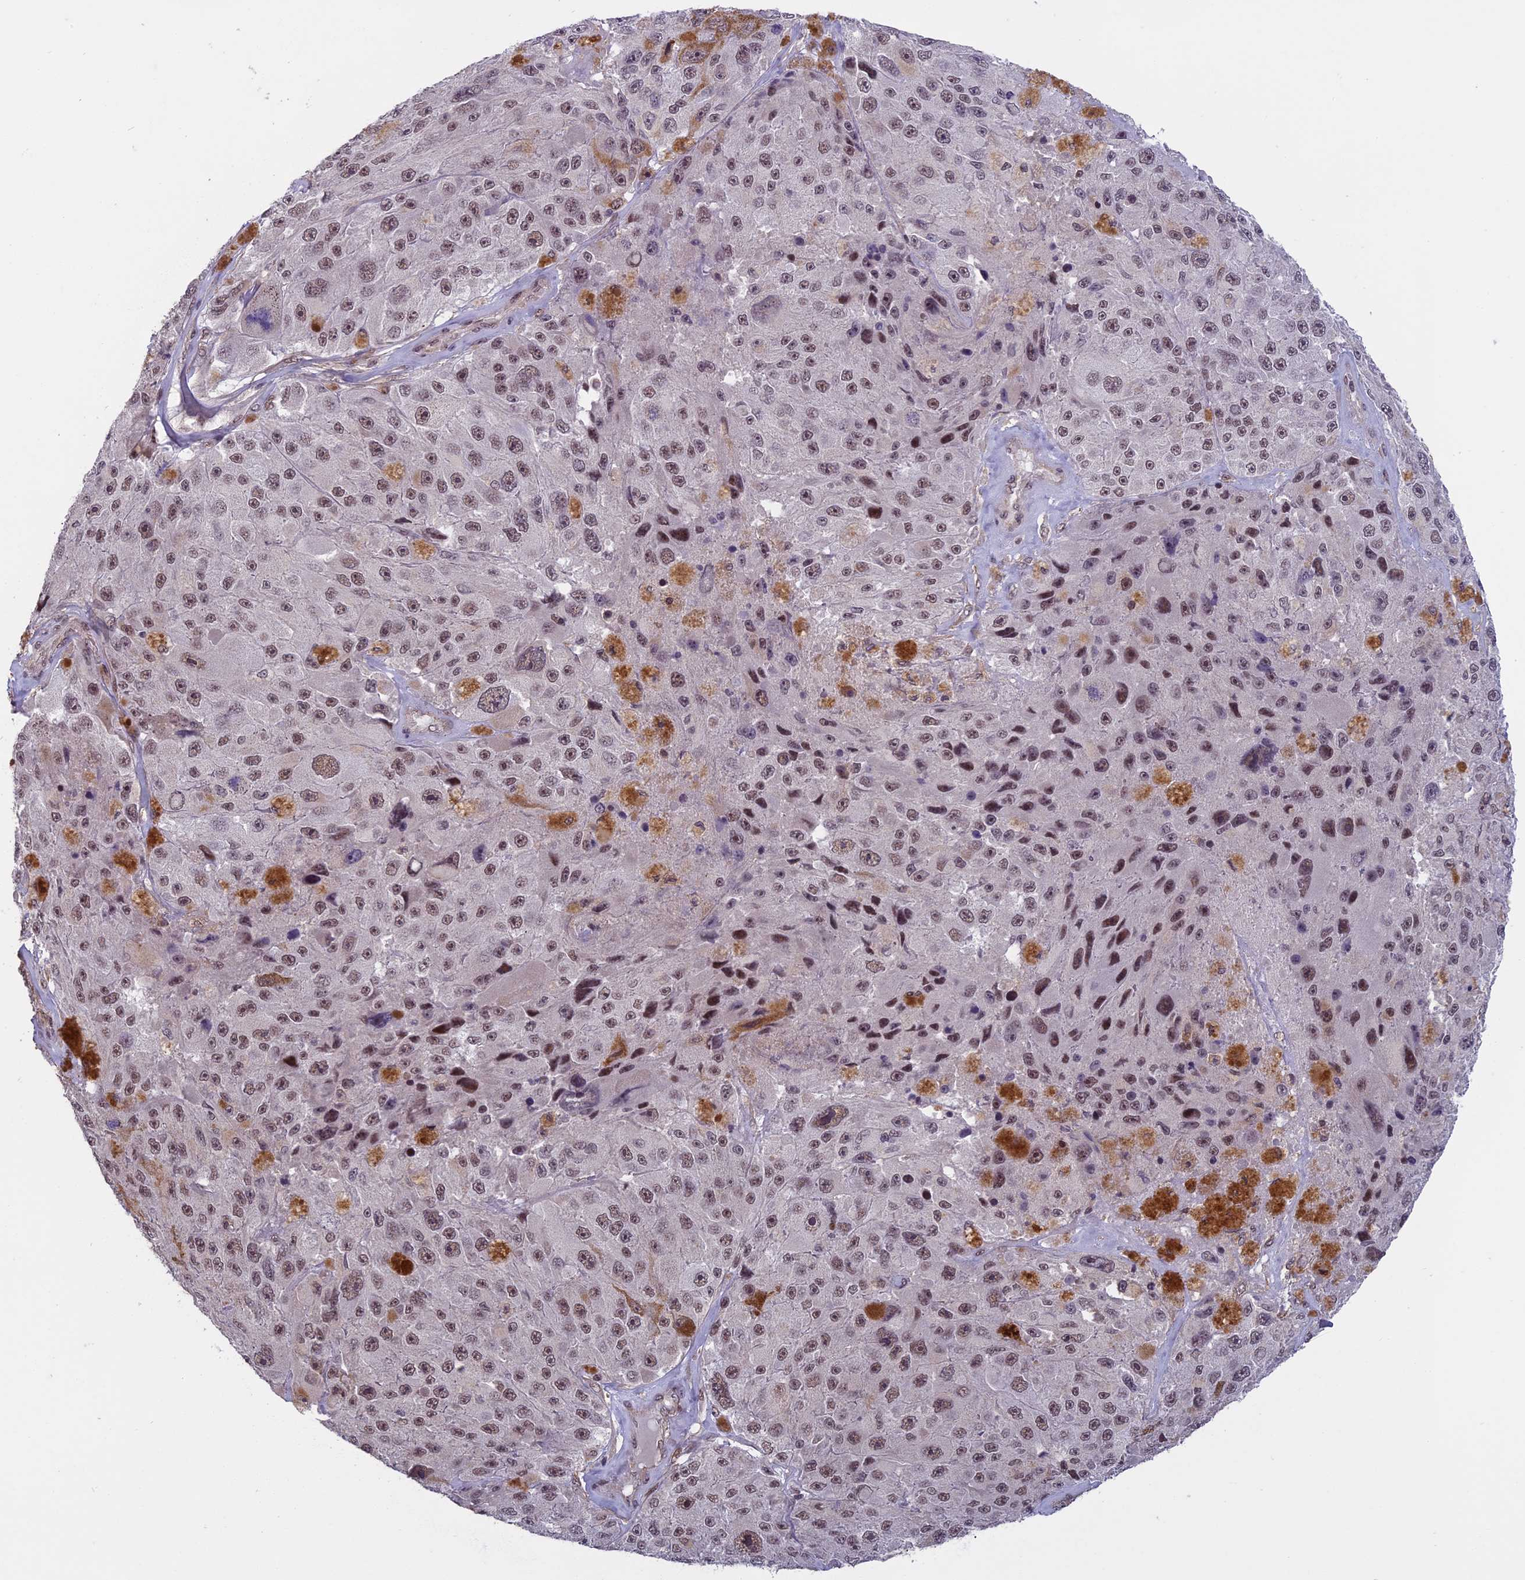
{"staining": {"intensity": "moderate", "quantity": ">75%", "location": "nuclear"}, "tissue": "melanoma", "cell_type": "Tumor cells", "image_type": "cancer", "snomed": [{"axis": "morphology", "description": "Malignant melanoma, Metastatic site"}, {"axis": "topography", "description": "Lymph node"}], "caption": "Tumor cells show medium levels of moderate nuclear staining in about >75% of cells in human melanoma.", "gene": "MORF4L1", "patient": {"sex": "male", "age": 62}}